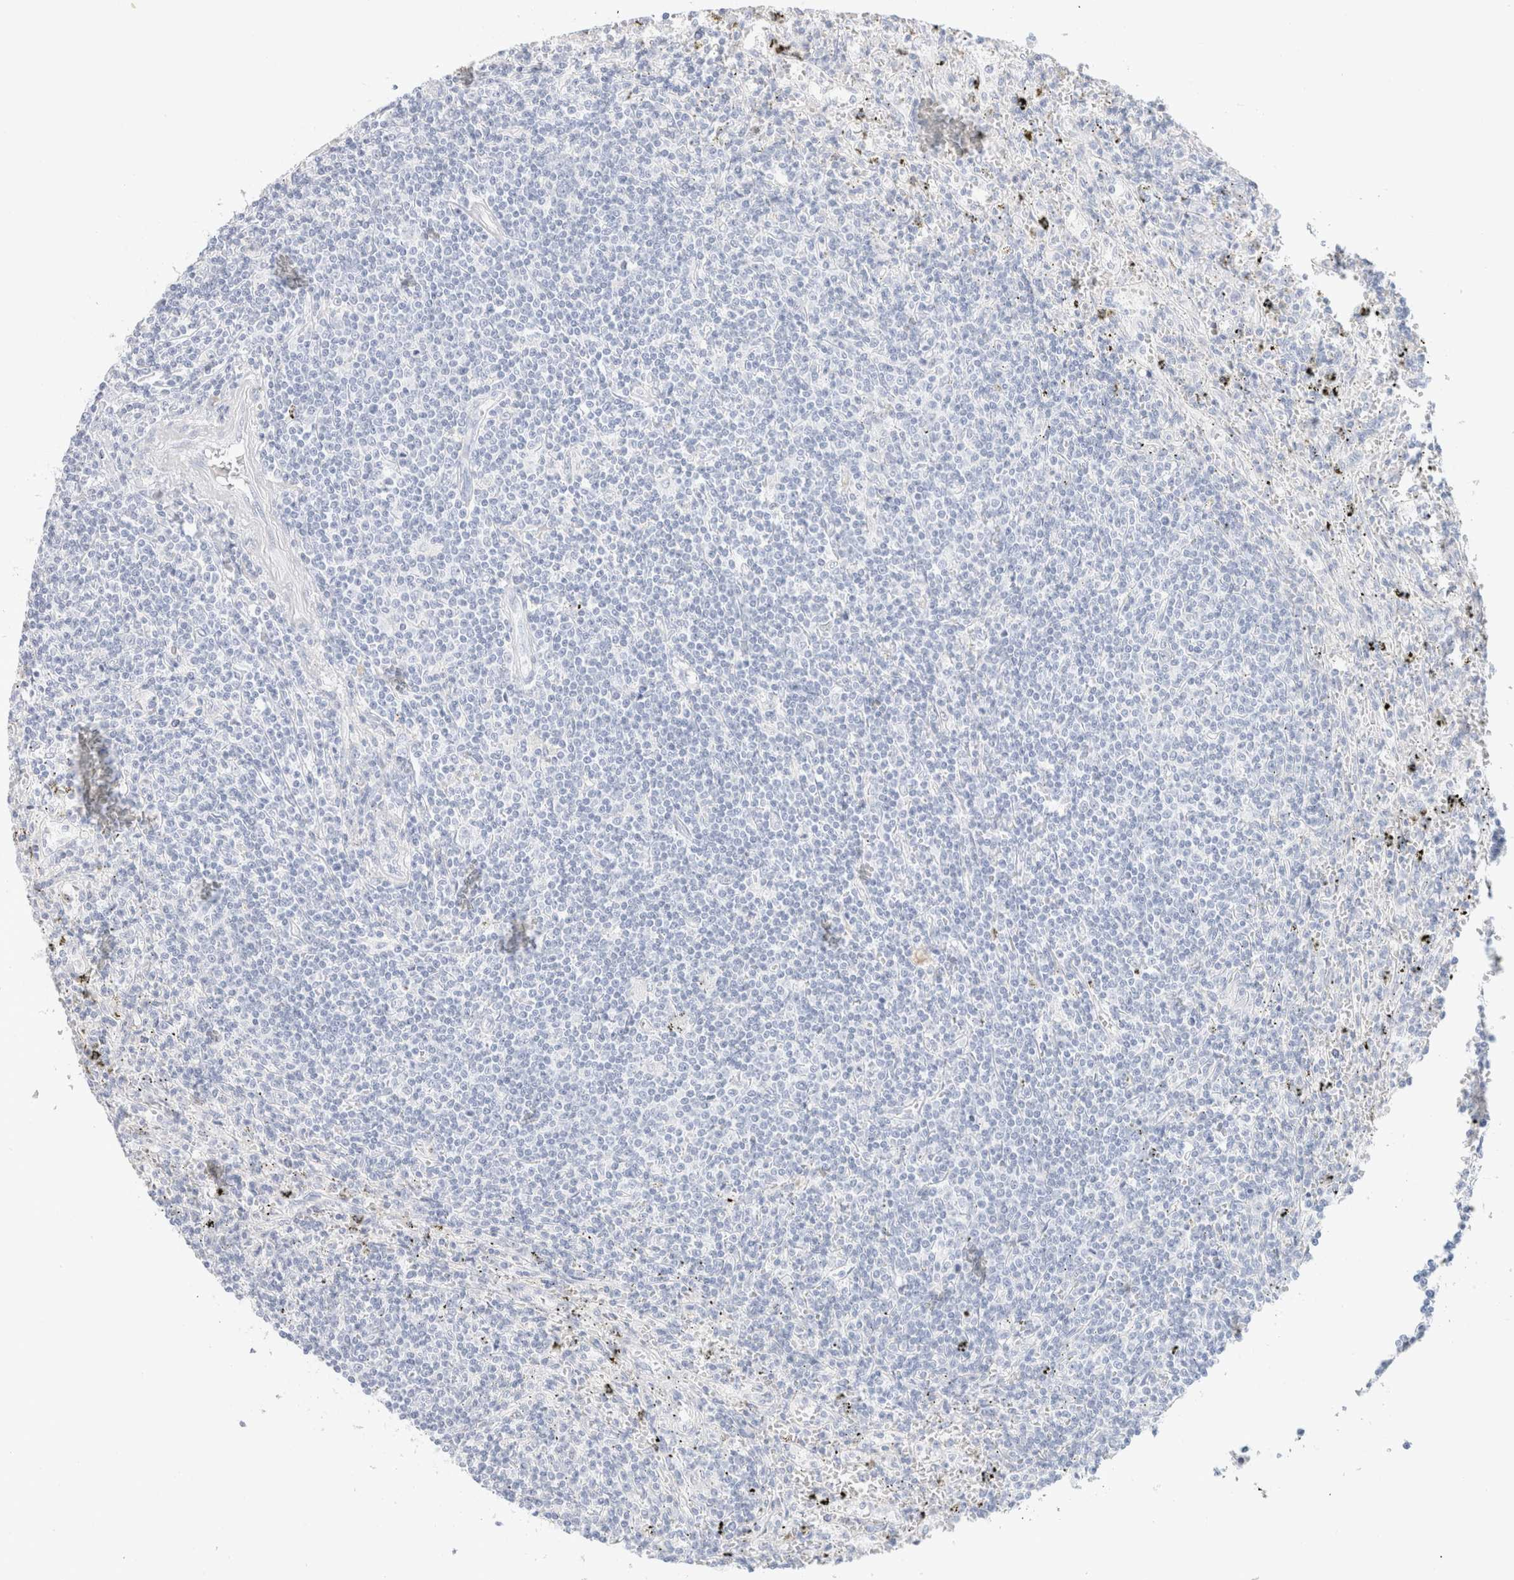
{"staining": {"intensity": "negative", "quantity": "none", "location": "none"}, "tissue": "lymphoma", "cell_type": "Tumor cells", "image_type": "cancer", "snomed": [{"axis": "morphology", "description": "Malignant lymphoma, non-Hodgkin's type, Low grade"}, {"axis": "topography", "description": "Spleen"}], "caption": "Immunohistochemistry (IHC) of human malignant lymphoma, non-Hodgkin's type (low-grade) exhibits no positivity in tumor cells.", "gene": "CPQ", "patient": {"sex": "male", "age": 76}}